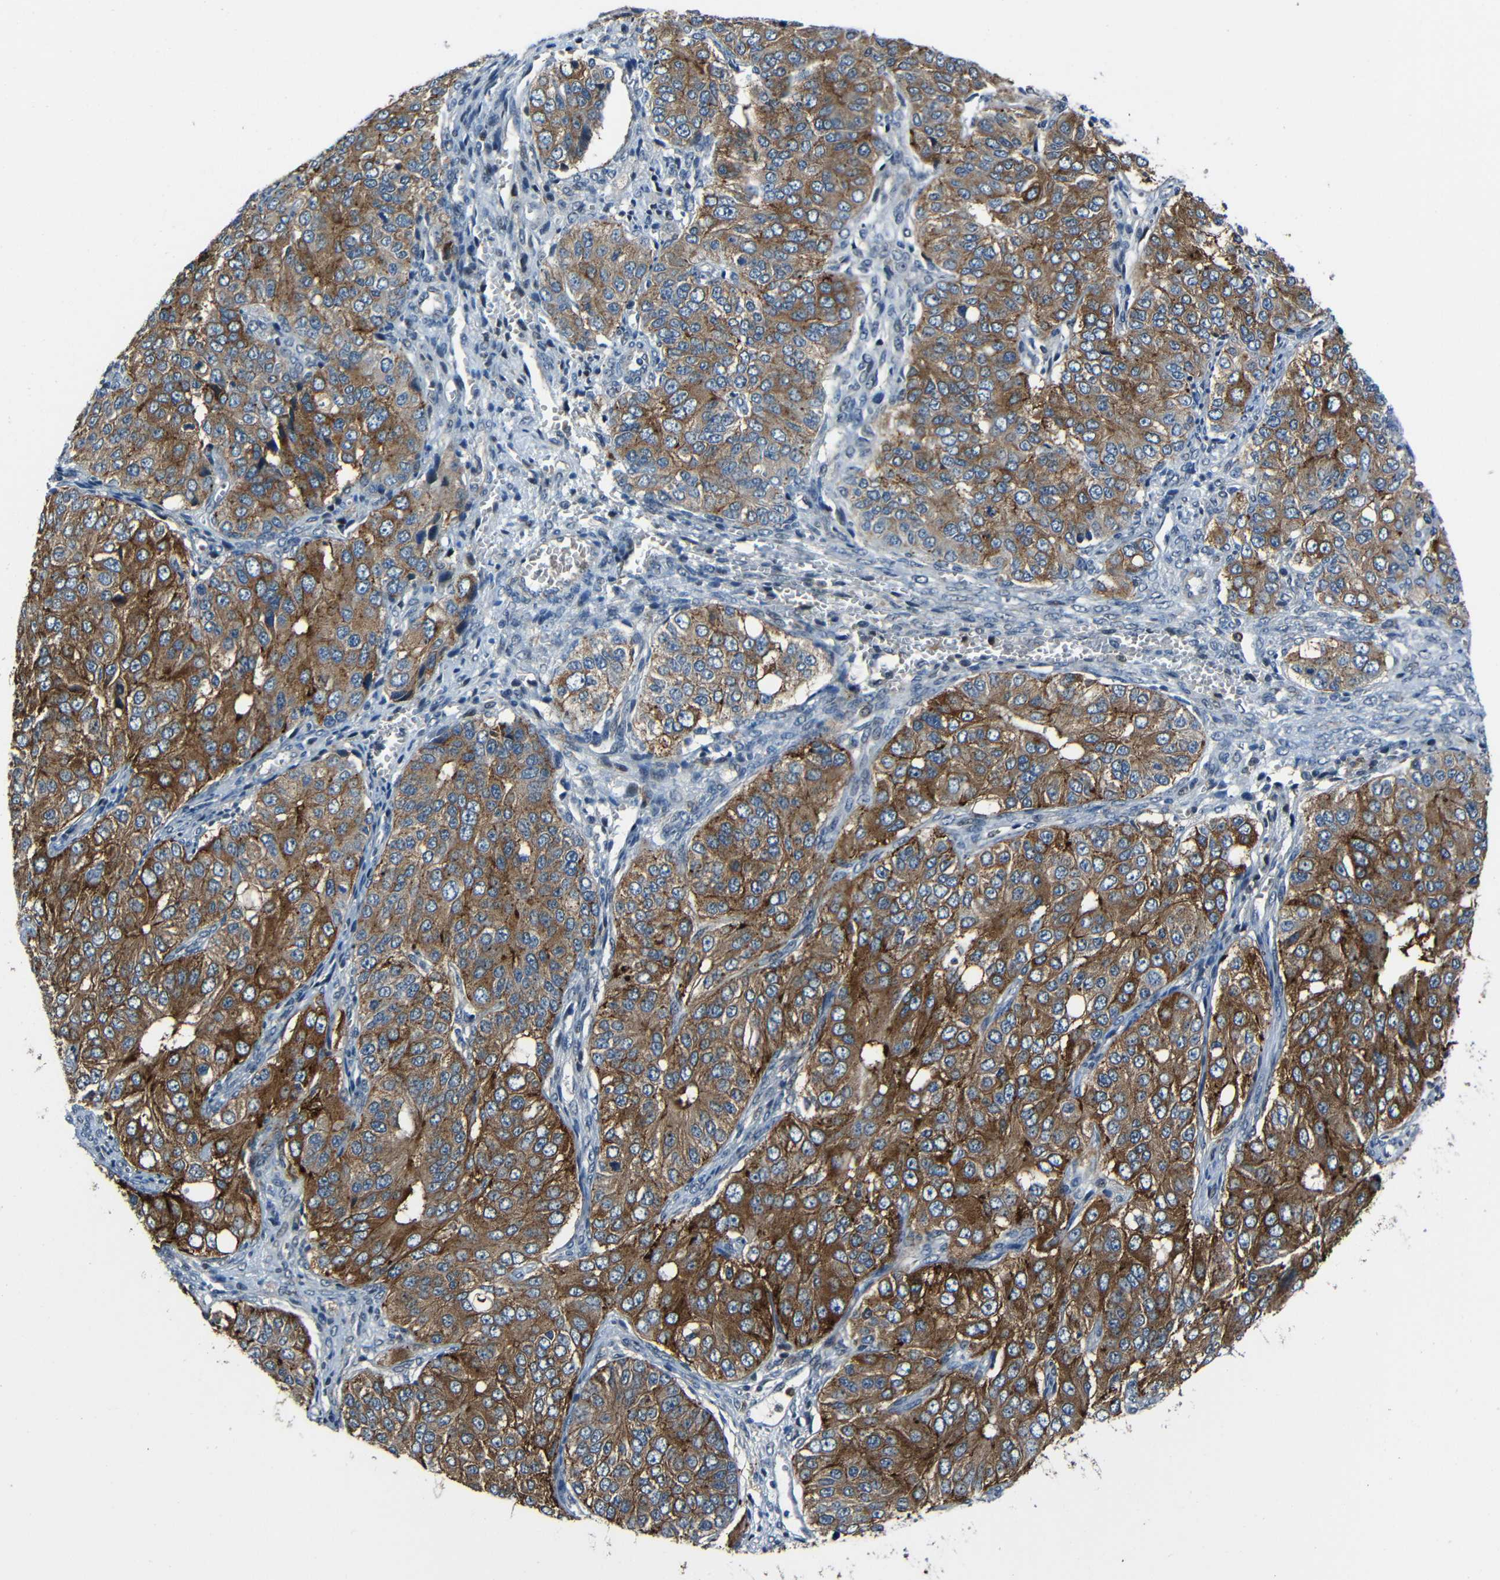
{"staining": {"intensity": "moderate", "quantity": ">75%", "location": "cytoplasmic/membranous"}, "tissue": "ovarian cancer", "cell_type": "Tumor cells", "image_type": "cancer", "snomed": [{"axis": "morphology", "description": "Carcinoma, endometroid"}, {"axis": "topography", "description": "Ovary"}], "caption": "Immunohistochemistry (IHC) histopathology image of ovarian cancer stained for a protein (brown), which shows medium levels of moderate cytoplasmic/membranous staining in approximately >75% of tumor cells.", "gene": "DNAJC5", "patient": {"sex": "female", "age": 51}}